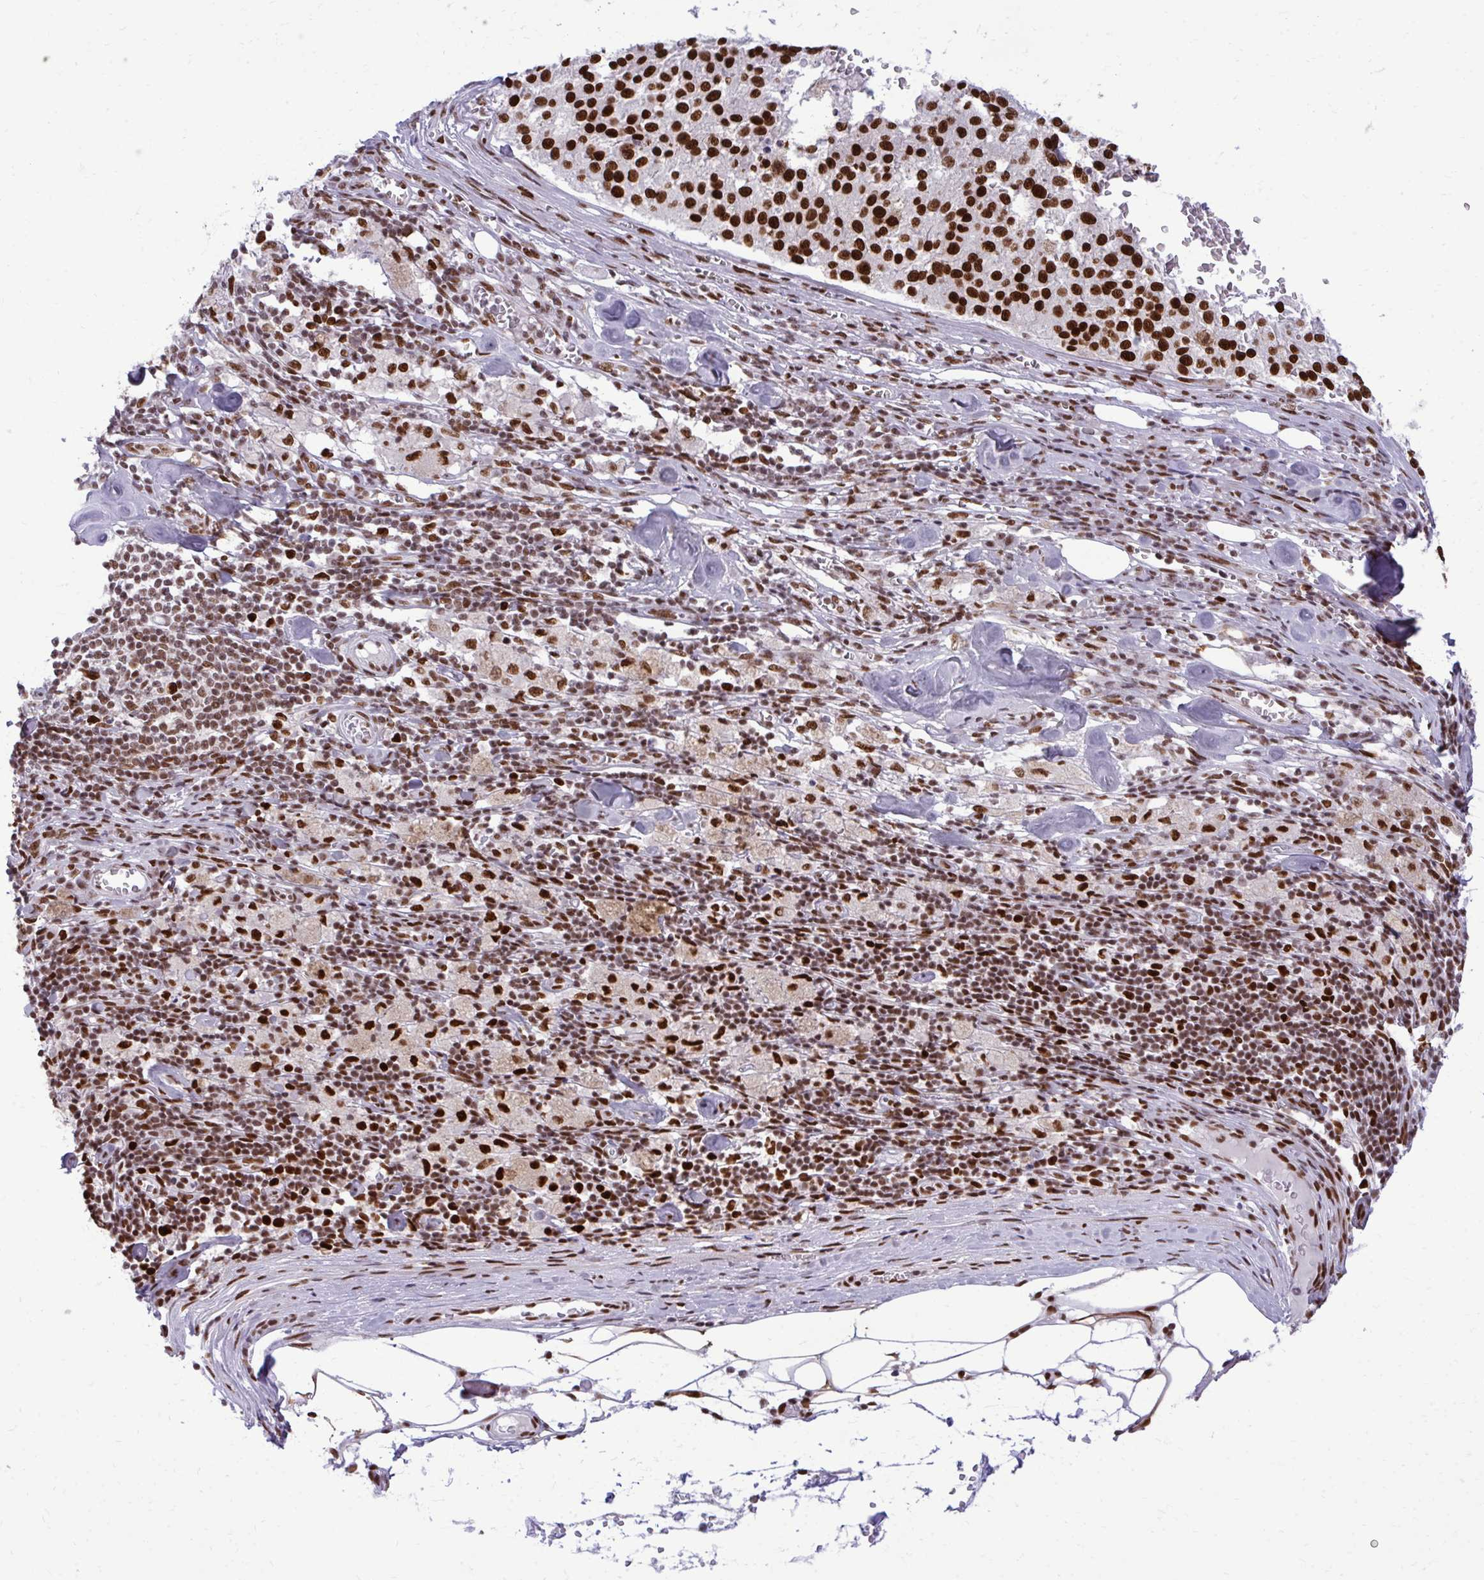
{"staining": {"intensity": "strong", "quantity": ">75%", "location": "nuclear"}, "tissue": "melanoma", "cell_type": "Tumor cells", "image_type": "cancer", "snomed": [{"axis": "morphology", "description": "Malignant melanoma, Metastatic site"}, {"axis": "topography", "description": "Lymph node"}], "caption": "Malignant melanoma (metastatic site) stained with a protein marker exhibits strong staining in tumor cells.", "gene": "CDYL", "patient": {"sex": "female", "age": 64}}